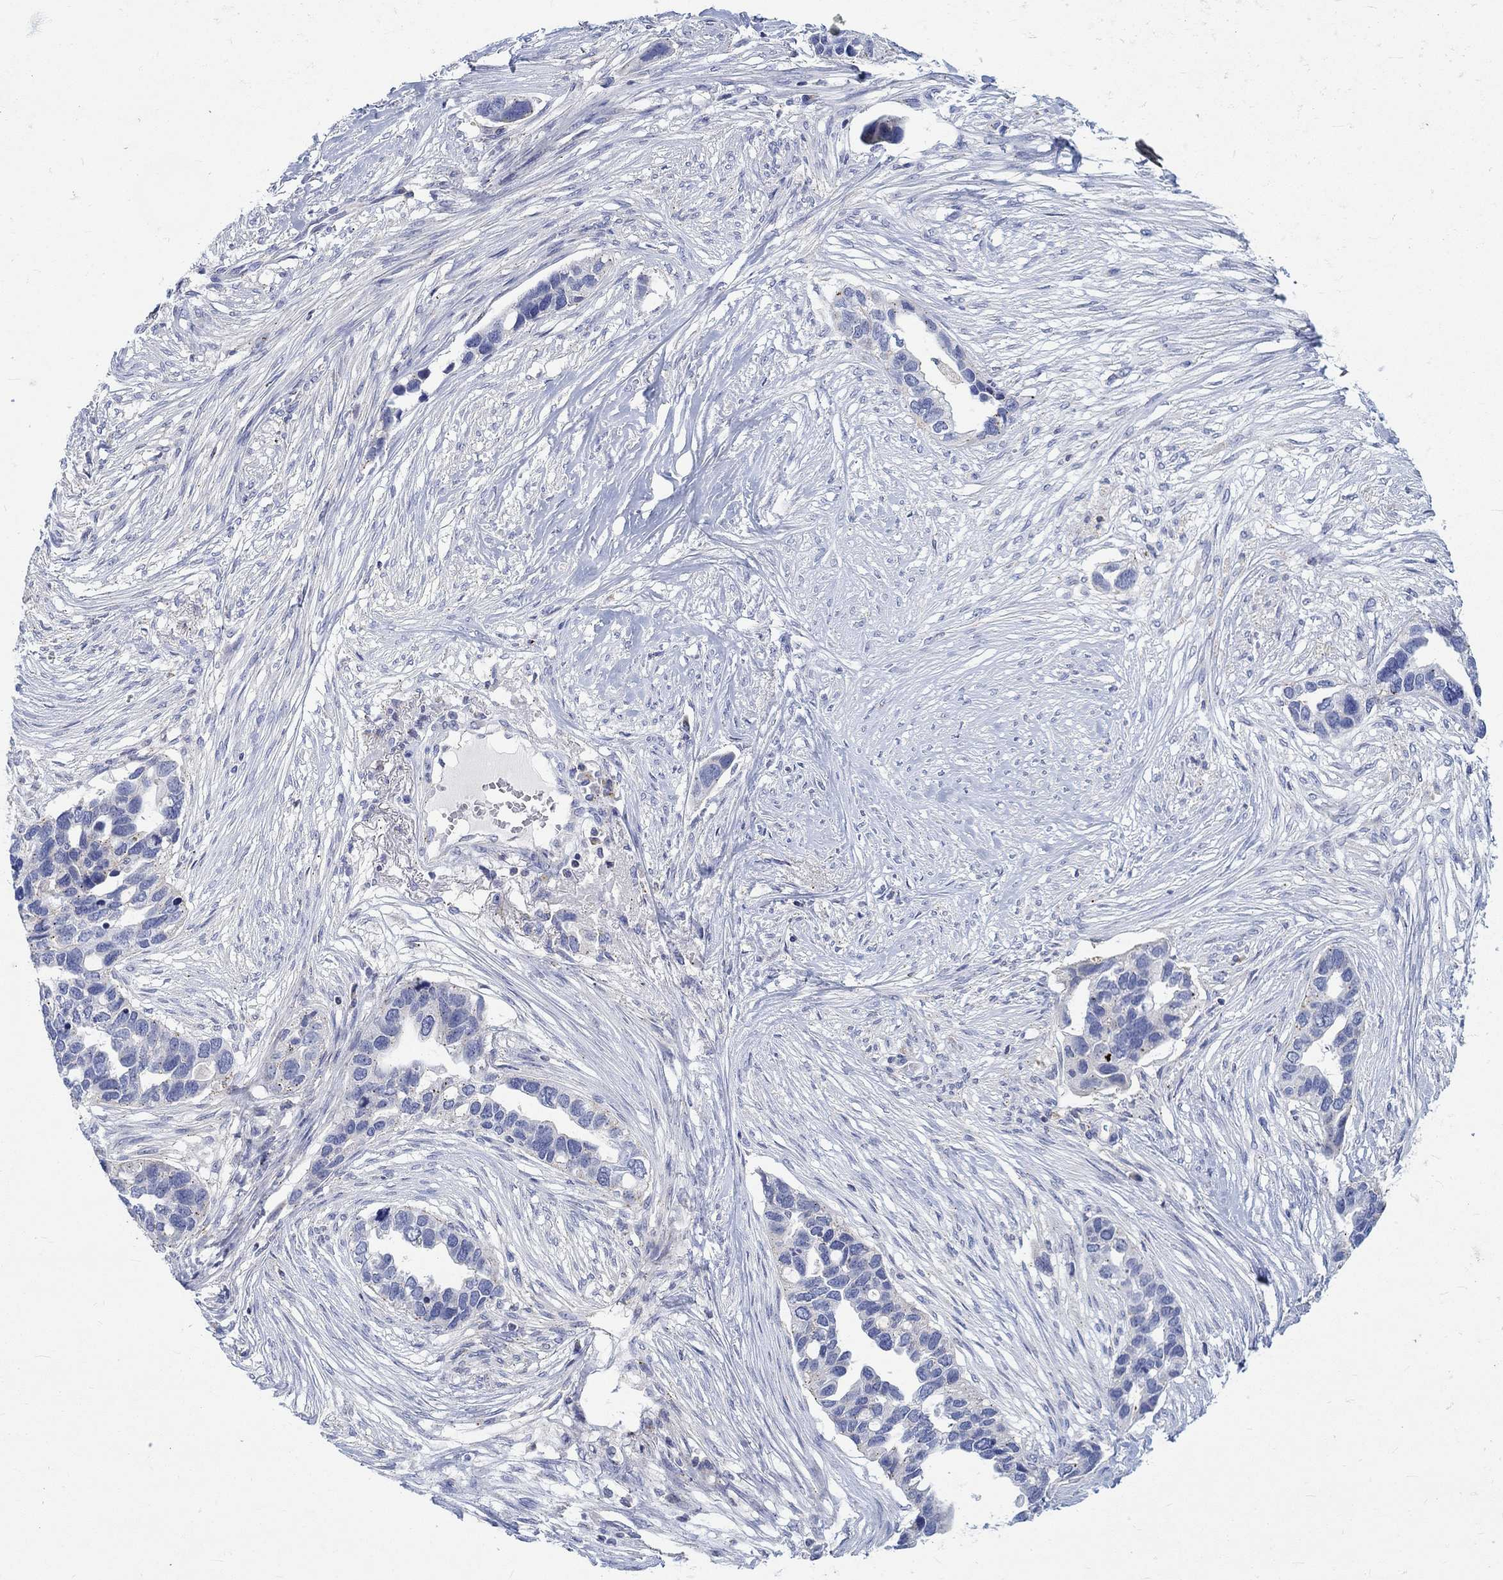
{"staining": {"intensity": "negative", "quantity": "none", "location": "none"}, "tissue": "ovarian cancer", "cell_type": "Tumor cells", "image_type": "cancer", "snomed": [{"axis": "morphology", "description": "Cystadenocarcinoma, serous, NOS"}, {"axis": "topography", "description": "Ovary"}], "caption": "IHC of ovarian serous cystadenocarcinoma exhibits no positivity in tumor cells. (DAB (3,3'-diaminobenzidine) IHC visualized using brightfield microscopy, high magnification).", "gene": "NAV3", "patient": {"sex": "female", "age": 54}}